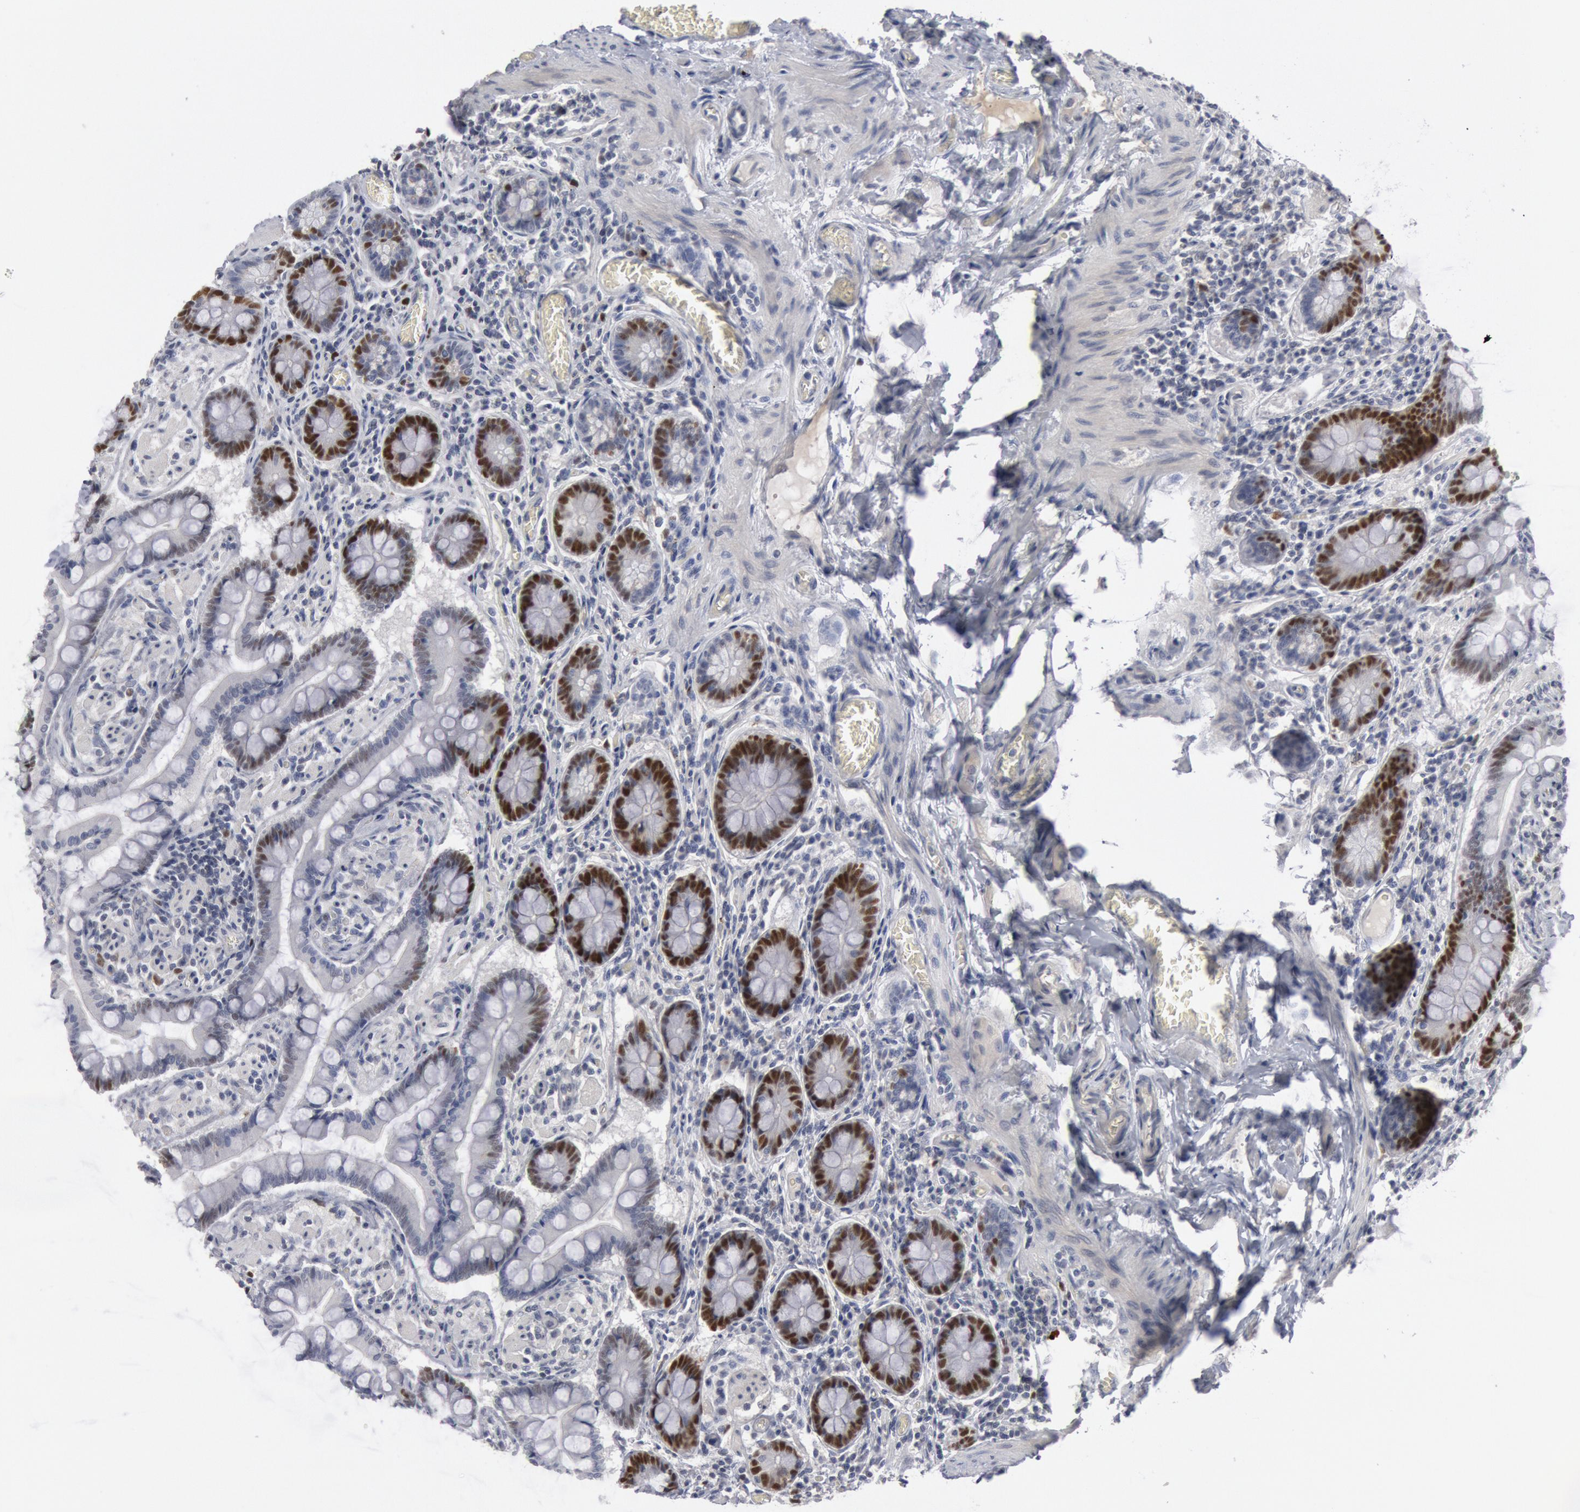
{"staining": {"intensity": "weak", "quantity": "25%-75%", "location": "nuclear"}, "tissue": "small intestine", "cell_type": "Glandular cells", "image_type": "normal", "snomed": [{"axis": "morphology", "description": "Normal tissue, NOS"}, {"axis": "topography", "description": "Small intestine"}], "caption": "Unremarkable small intestine was stained to show a protein in brown. There is low levels of weak nuclear expression in approximately 25%-75% of glandular cells. Using DAB (brown) and hematoxylin (blue) stains, captured at high magnification using brightfield microscopy.", "gene": "WDHD1", "patient": {"sex": "male", "age": 41}}